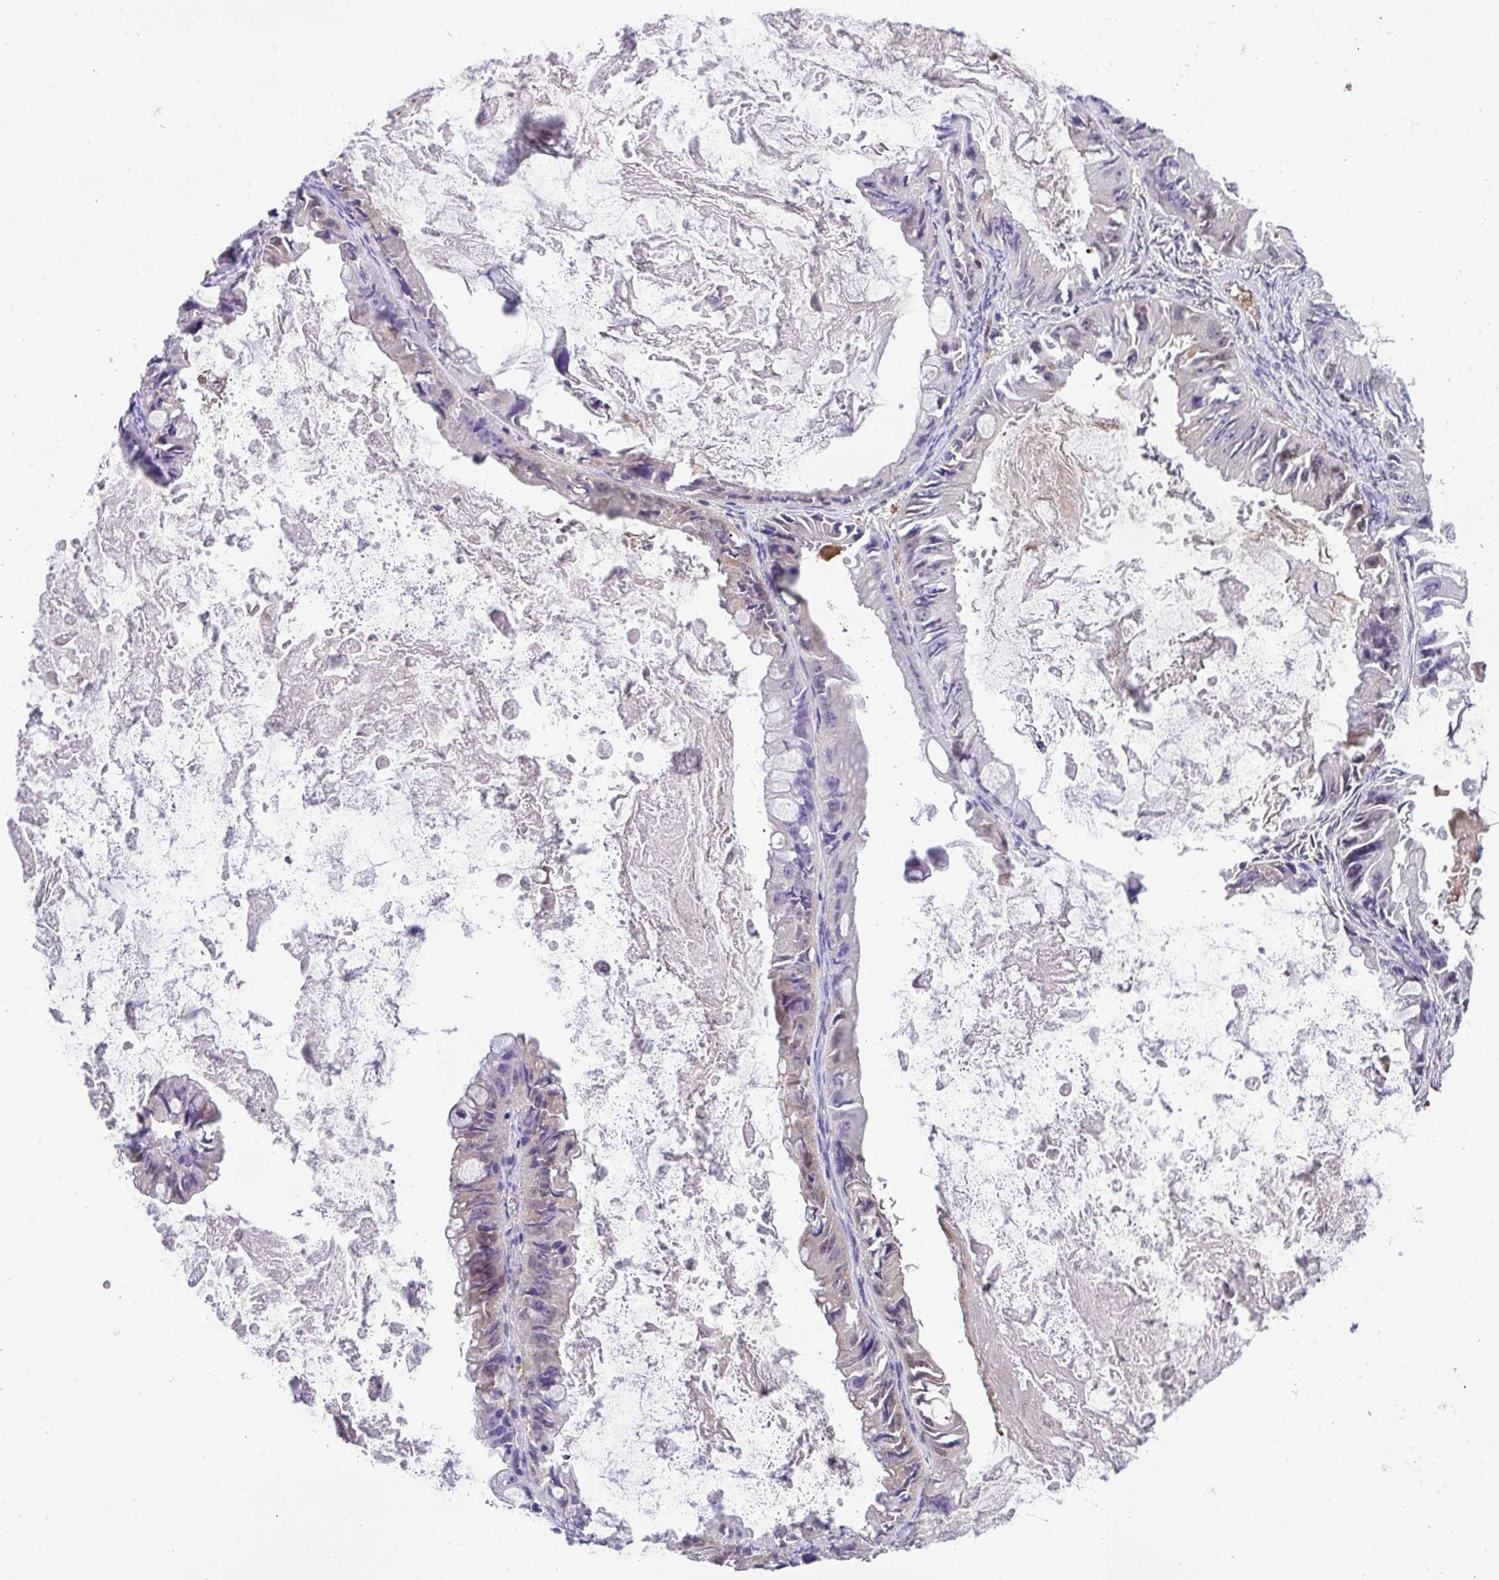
{"staining": {"intensity": "negative", "quantity": "none", "location": "none"}, "tissue": "ovarian cancer", "cell_type": "Tumor cells", "image_type": "cancer", "snomed": [{"axis": "morphology", "description": "Cystadenocarcinoma, mucinous, NOS"}, {"axis": "topography", "description": "Ovary"}], "caption": "The immunohistochemistry image has no significant expression in tumor cells of ovarian cancer (mucinous cystadenocarcinoma) tissue. The staining is performed using DAB (3,3'-diaminobenzidine) brown chromogen with nuclei counter-stained in using hematoxylin.", "gene": "DNAL1", "patient": {"sex": "female", "age": 61}}